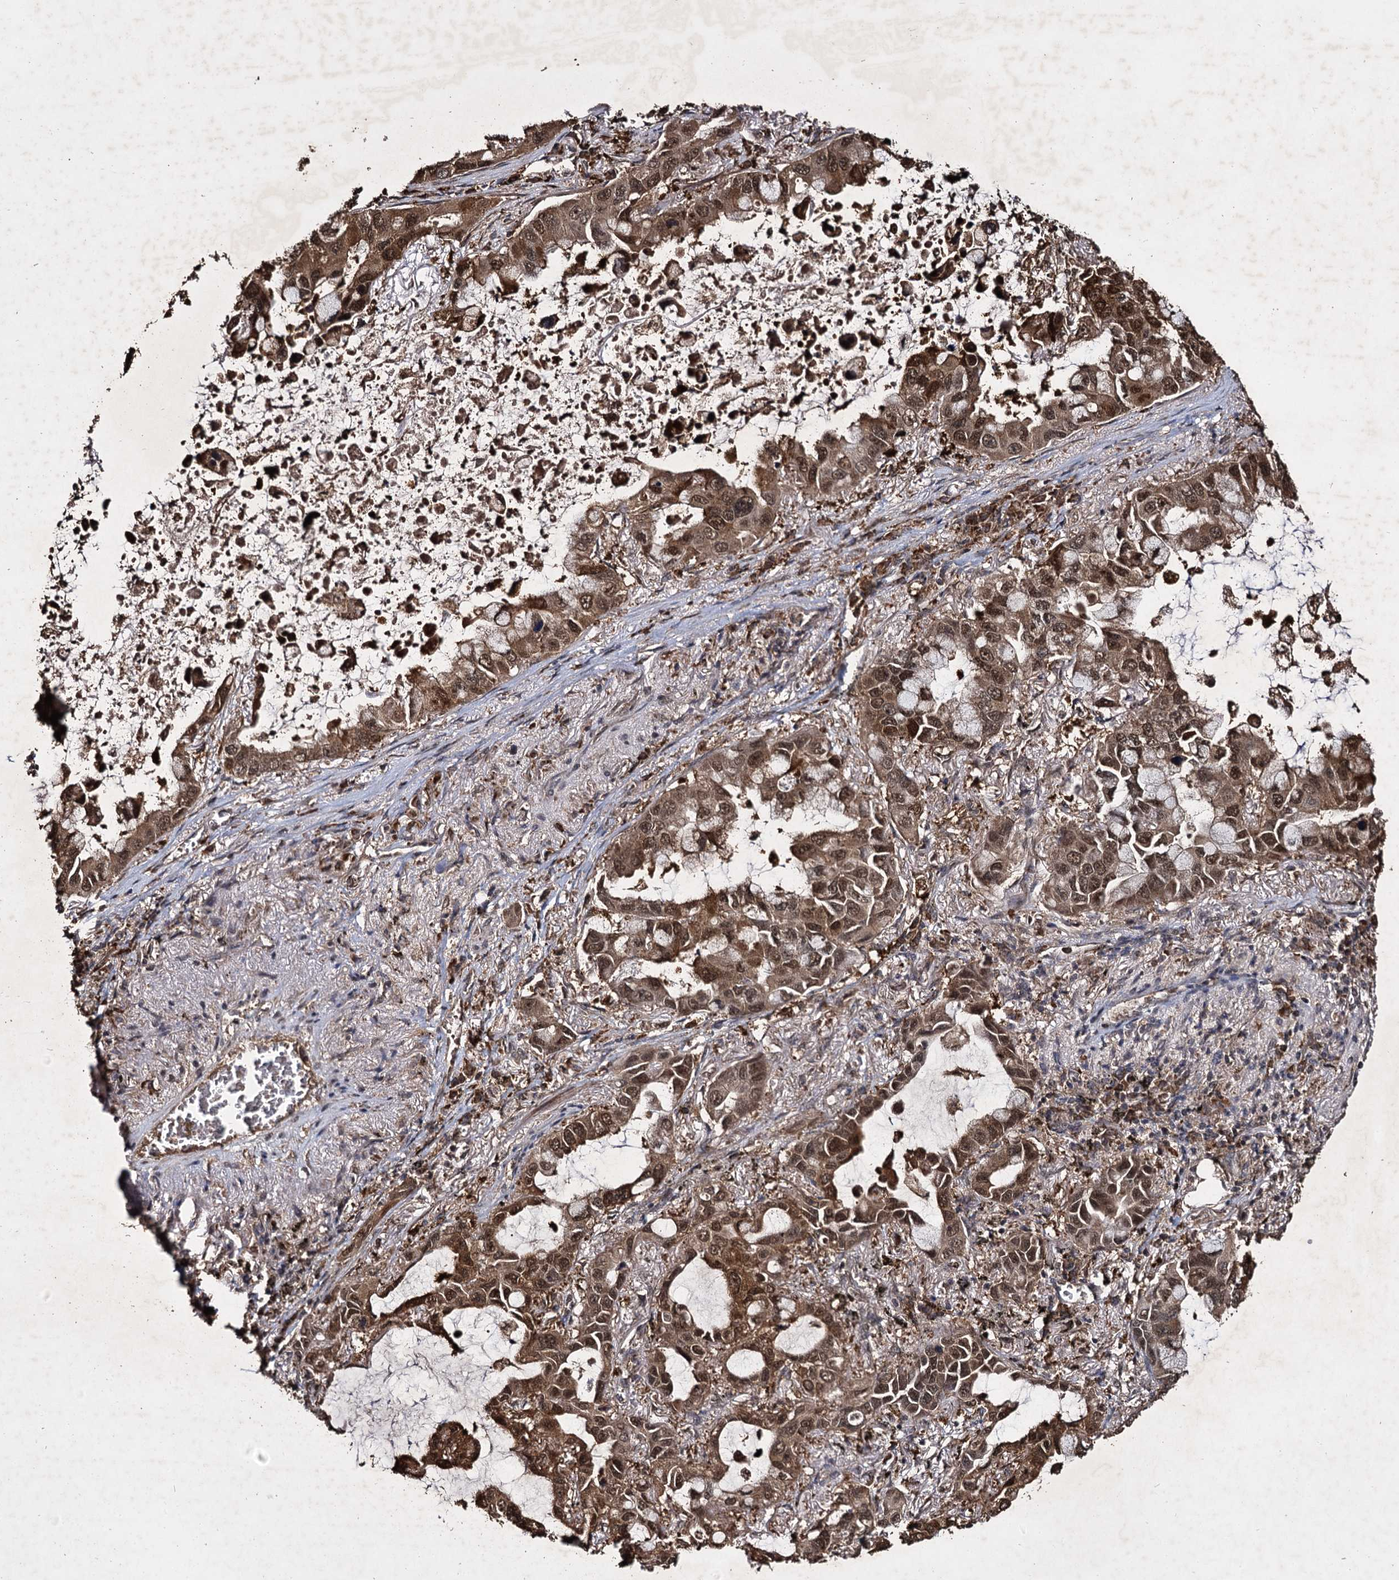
{"staining": {"intensity": "moderate", "quantity": ">75%", "location": "cytoplasmic/membranous,nuclear"}, "tissue": "lung cancer", "cell_type": "Tumor cells", "image_type": "cancer", "snomed": [{"axis": "morphology", "description": "Adenocarcinoma, NOS"}, {"axis": "topography", "description": "Lung"}], "caption": "Immunohistochemistry histopathology image of human lung cancer (adenocarcinoma) stained for a protein (brown), which displays medium levels of moderate cytoplasmic/membranous and nuclear expression in about >75% of tumor cells.", "gene": "SLC46A3", "patient": {"sex": "male", "age": 64}}